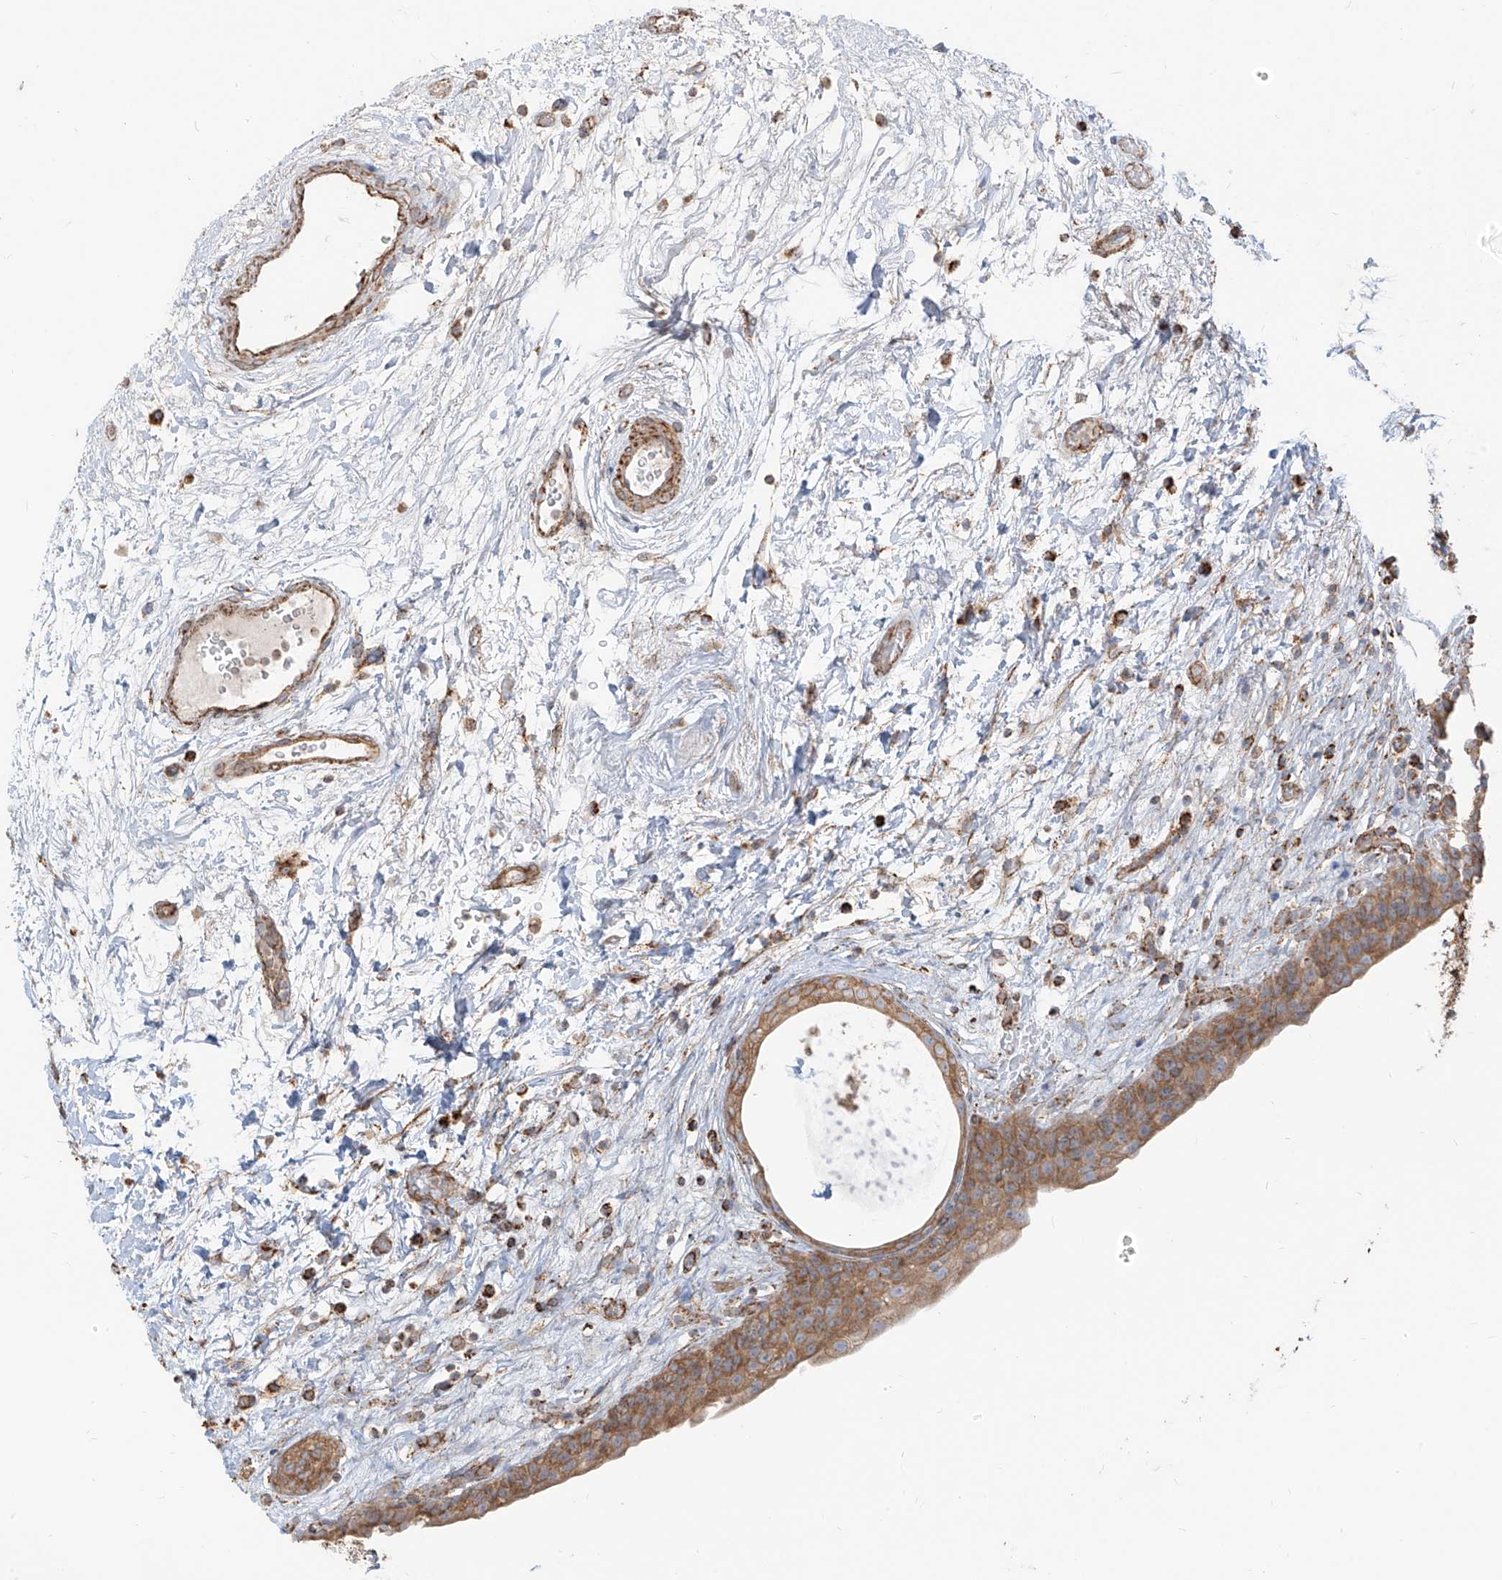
{"staining": {"intensity": "moderate", "quantity": ">75%", "location": "cytoplasmic/membranous"}, "tissue": "urinary bladder", "cell_type": "Urothelial cells", "image_type": "normal", "snomed": [{"axis": "morphology", "description": "Normal tissue, NOS"}, {"axis": "topography", "description": "Urinary bladder"}], "caption": "High-power microscopy captured an immunohistochemistry (IHC) image of normal urinary bladder, revealing moderate cytoplasmic/membranous positivity in about >75% of urothelial cells.", "gene": "PLCL1", "patient": {"sex": "male", "age": 83}}